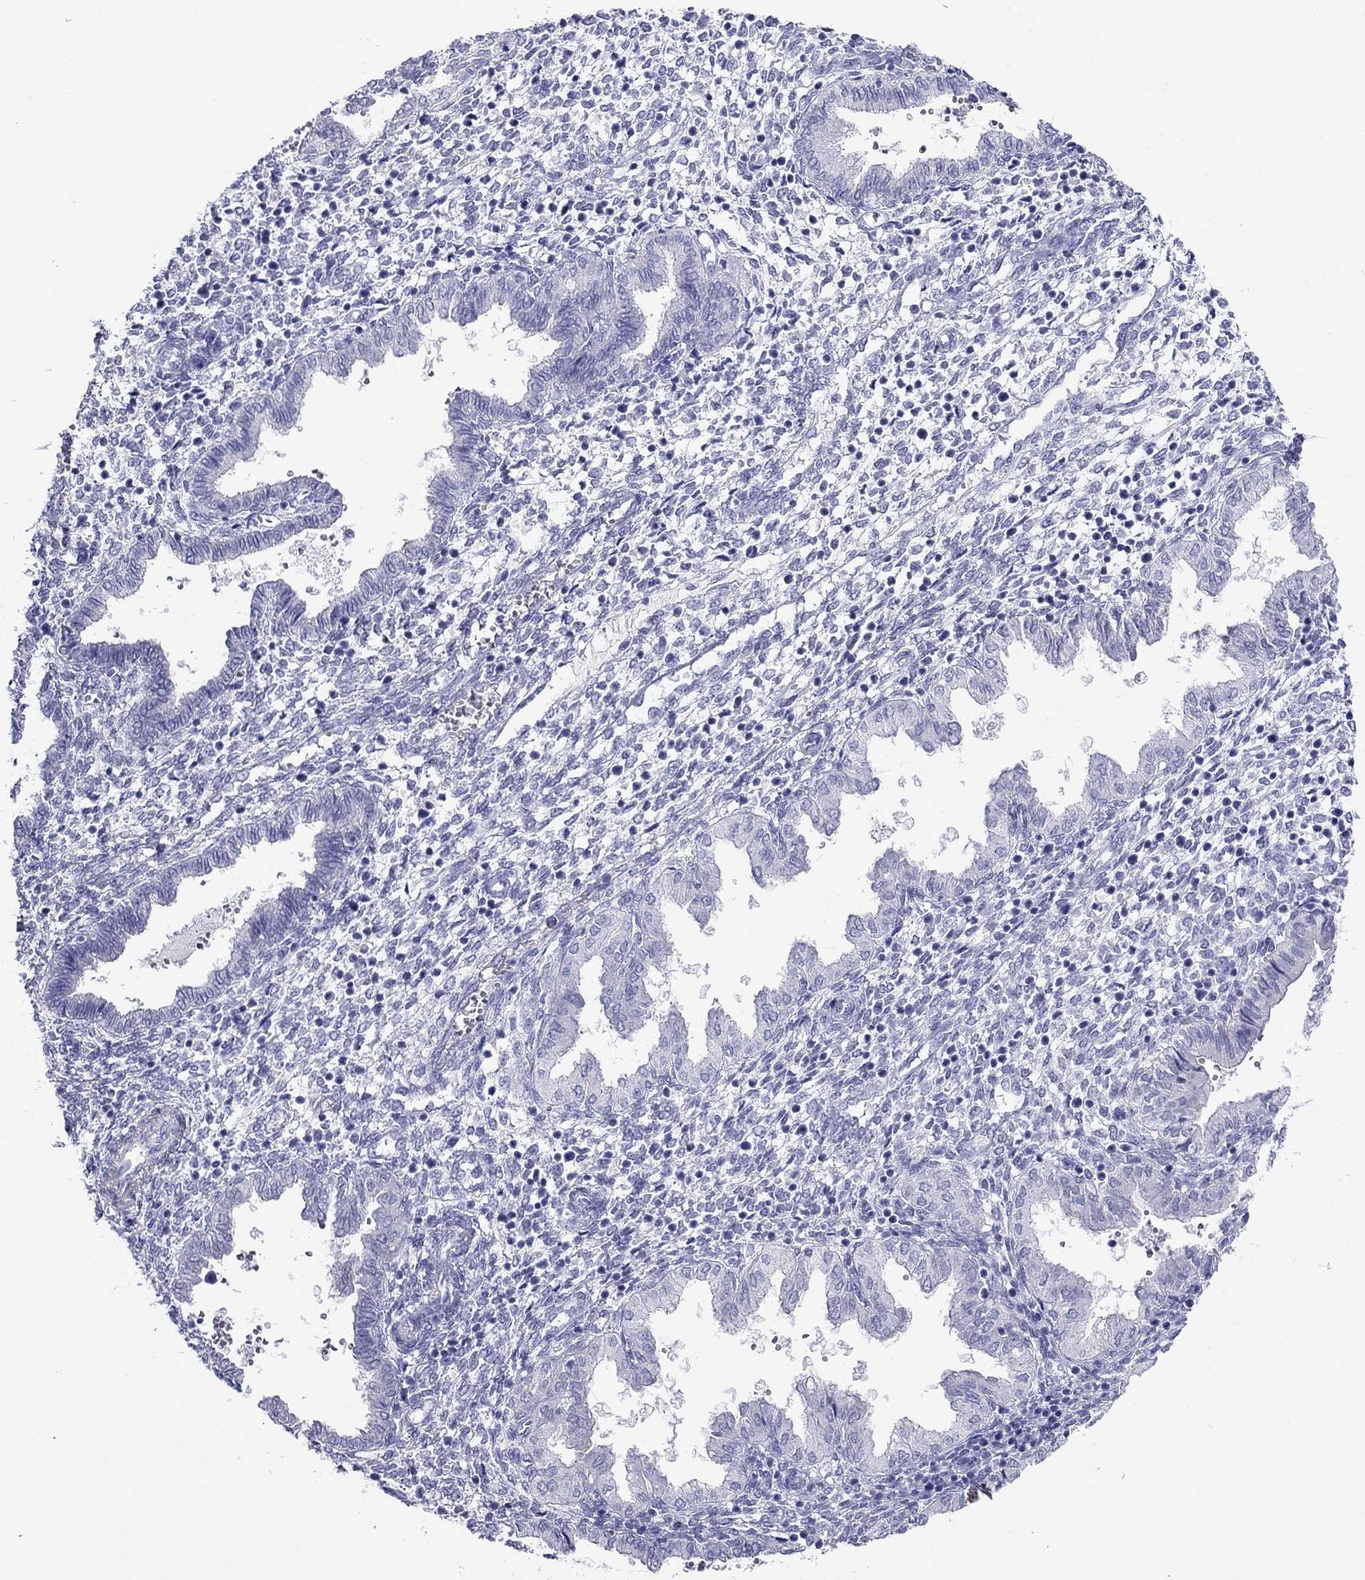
{"staining": {"intensity": "negative", "quantity": "none", "location": "none"}, "tissue": "endometrium", "cell_type": "Cells in endometrial stroma", "image_type": "normal", "snomed": [{"axis": "morphology", "description": "Normal tissue, NOS"}, {"axis": "topography", "description": "Endometrium"}], "caption": "This is an immunohistochemistry (IHC) micrograph of unremarkable endometrium. There is no positivity in cells in endometrial stroma.", "gene": "MYMX", "patient": {"sex": "female", "age": 43}}